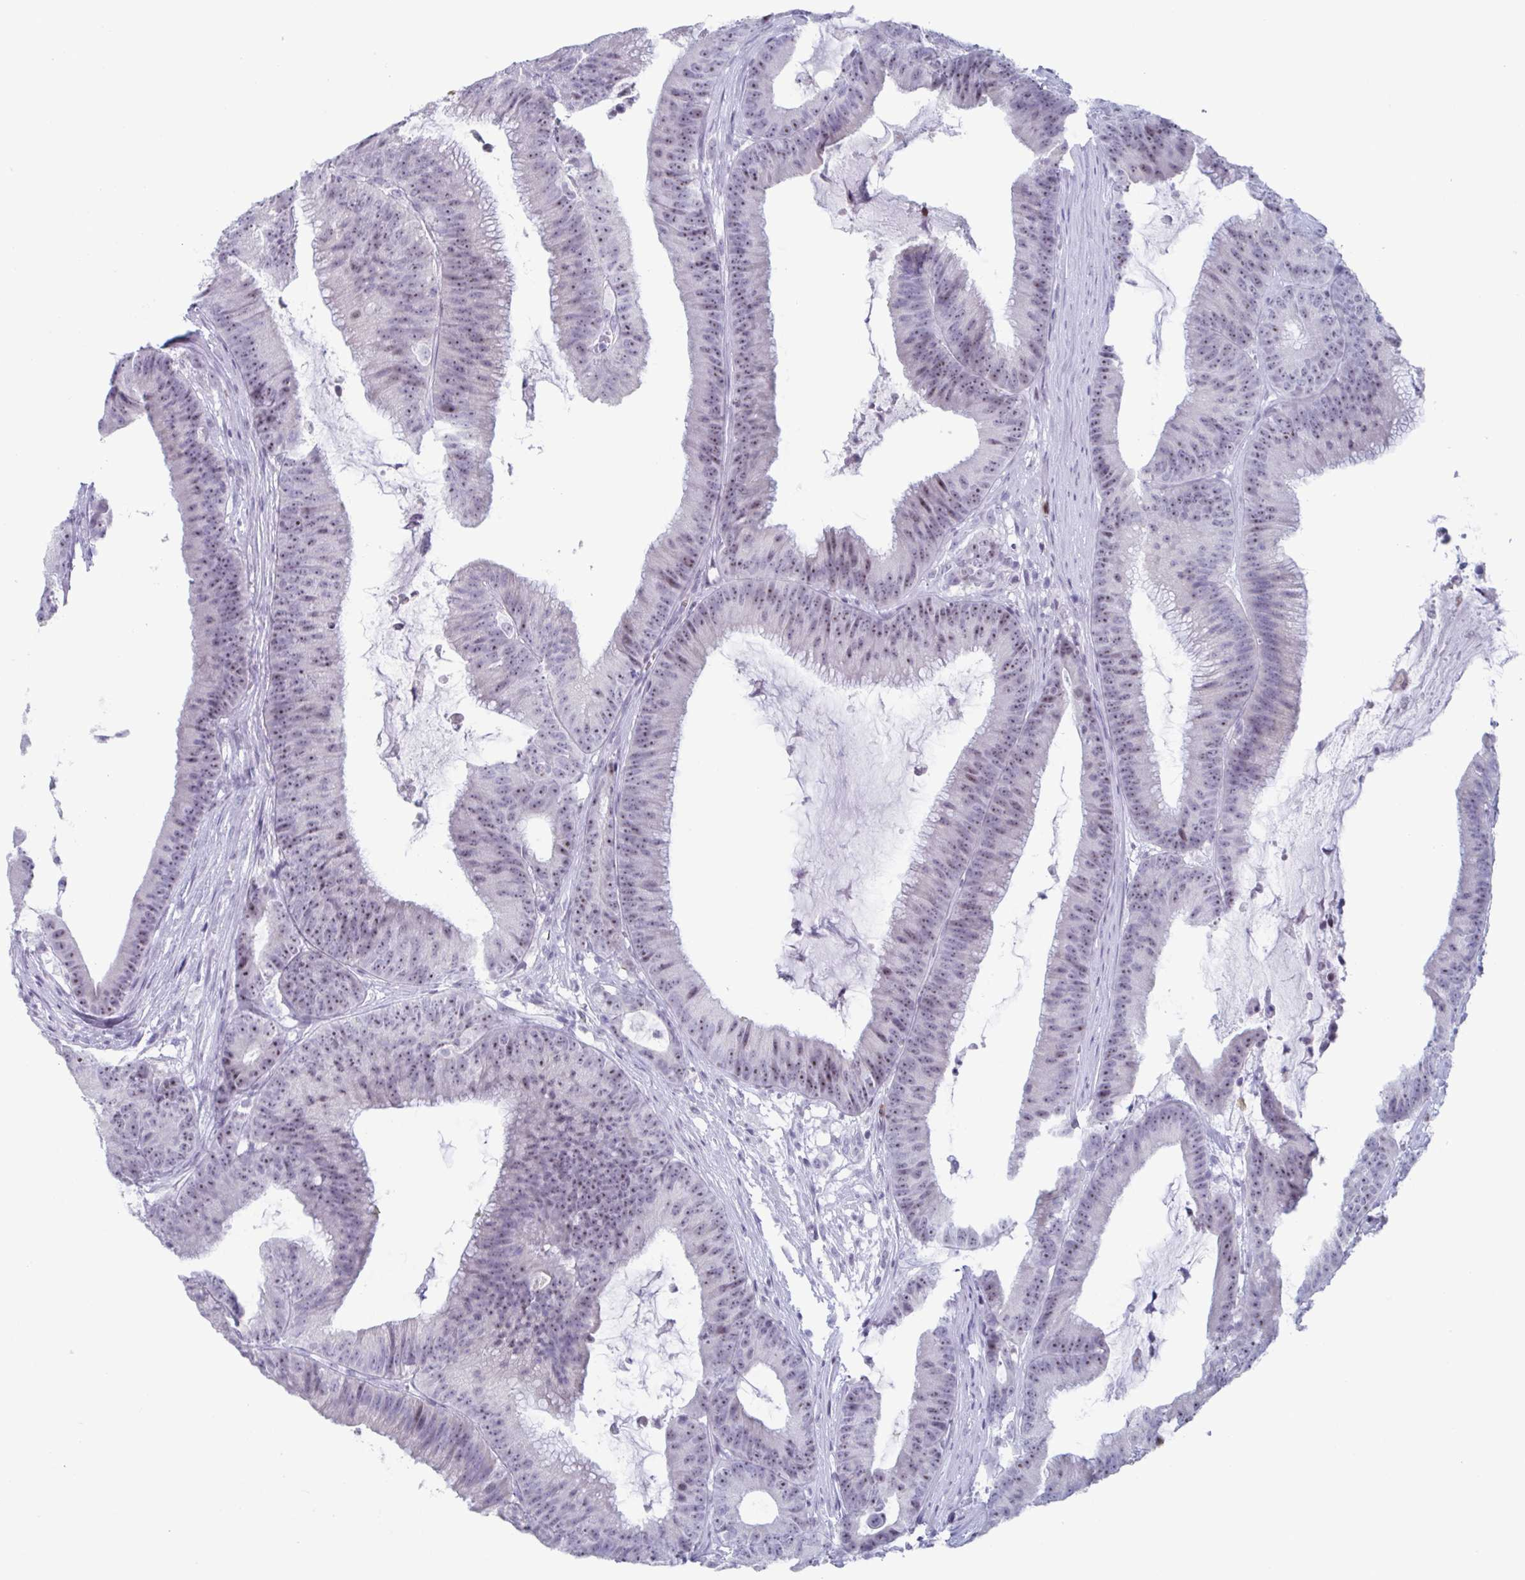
{"staining": {"intensity": "weak", "quantity": ">75%", "location": "nuclear"}, "tissue": "colorectal cancer", "cell_type": "Tumor cells", "image_type": "cancer", "snomed": [{"axis": "morphology", "description": "Adenocarcinoma, NOS"}, {"axis": "topography", "description": "Colon"}], "caption": "Human adenocarcinoma (colorectal) stained for a protein (brown) exhibits weak nuclear positive staining in about >75% of tumor cells.", "gene": "CYP4F11", "patient": {"sex": "female", "age": 78}}